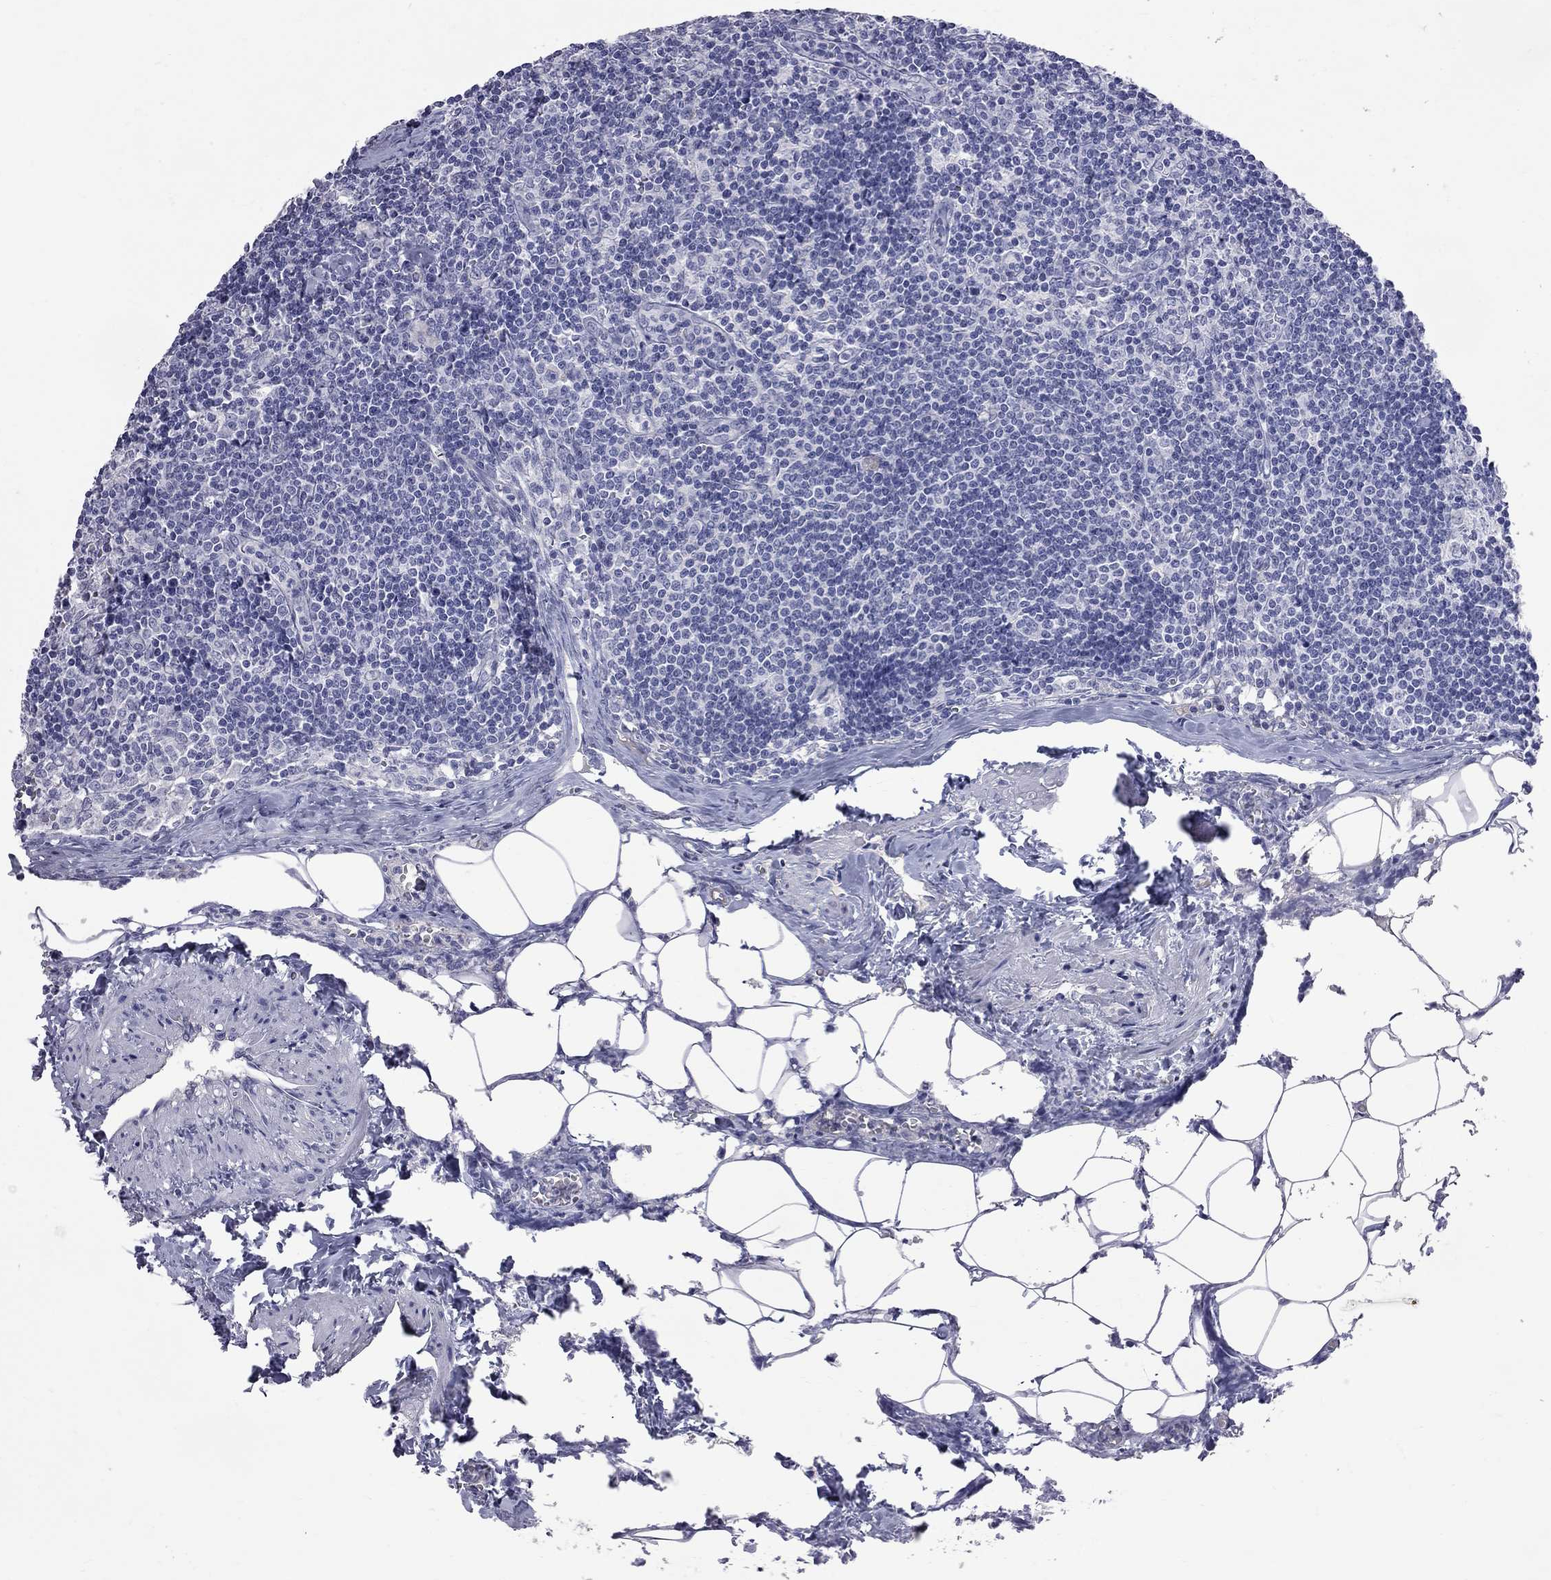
{"staining": {"intensity": "negative", "quantity": "none", "location": "none"}, "tissue": "lymph node", "cell_type": "Germinal center cells", "image_type": "normal", "snomed": [{"axis": "morphology", "description": "Normal tissue, NOS"}, {"axis": "topography", "description": "Lymph node"}], "caption": "This histopathology image is of normal lymph node stained with IHC to label a protein in brown with the nuclei are counter-stained blue. There is no positivity in germinal center cells. (DAB immunohistochemistry (IHC) with hematoxylin counter stain).", "gene": "KCND2", "patient": {"sex": "female", "age": 51}}